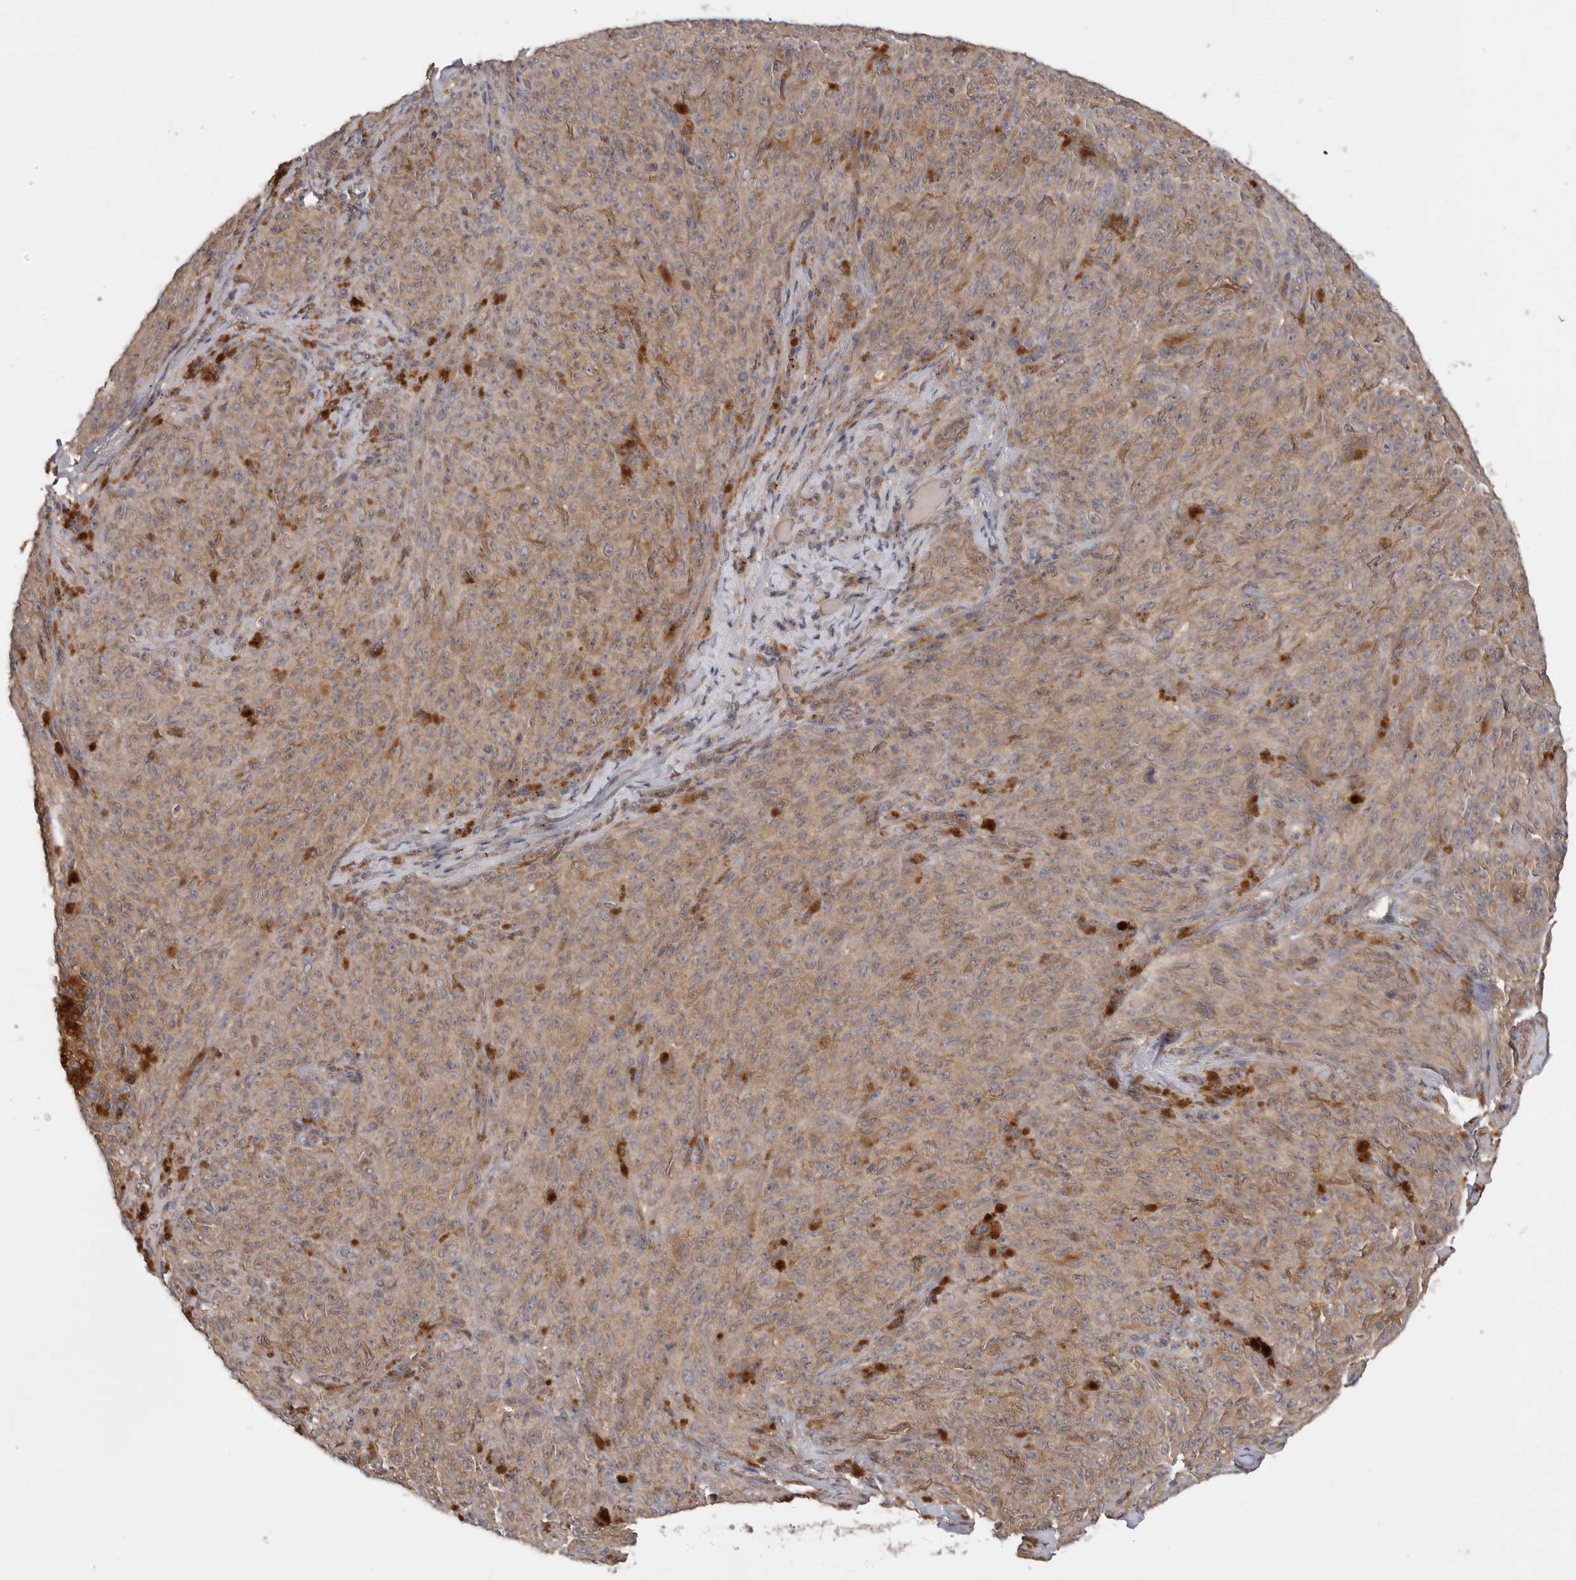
{"staining": {"intensity": "weak", "quantity": ">75%", "location": "cytoplasmic/membranous"}, "tissue": "melanoma", "cell_type": "Tumor cells", "image_type": "cancer", "snomed": [{"axis": "morphology", "description": "Malignant melanoma, NOS"}, {"axis": "topography", "description": "Skin"}], "caption": "Human melanoma stained with a protein marker exhibits weak staining in tumor cells.", "gene": "ZNF232", "patient": {"sex": "female", "age": 82}}